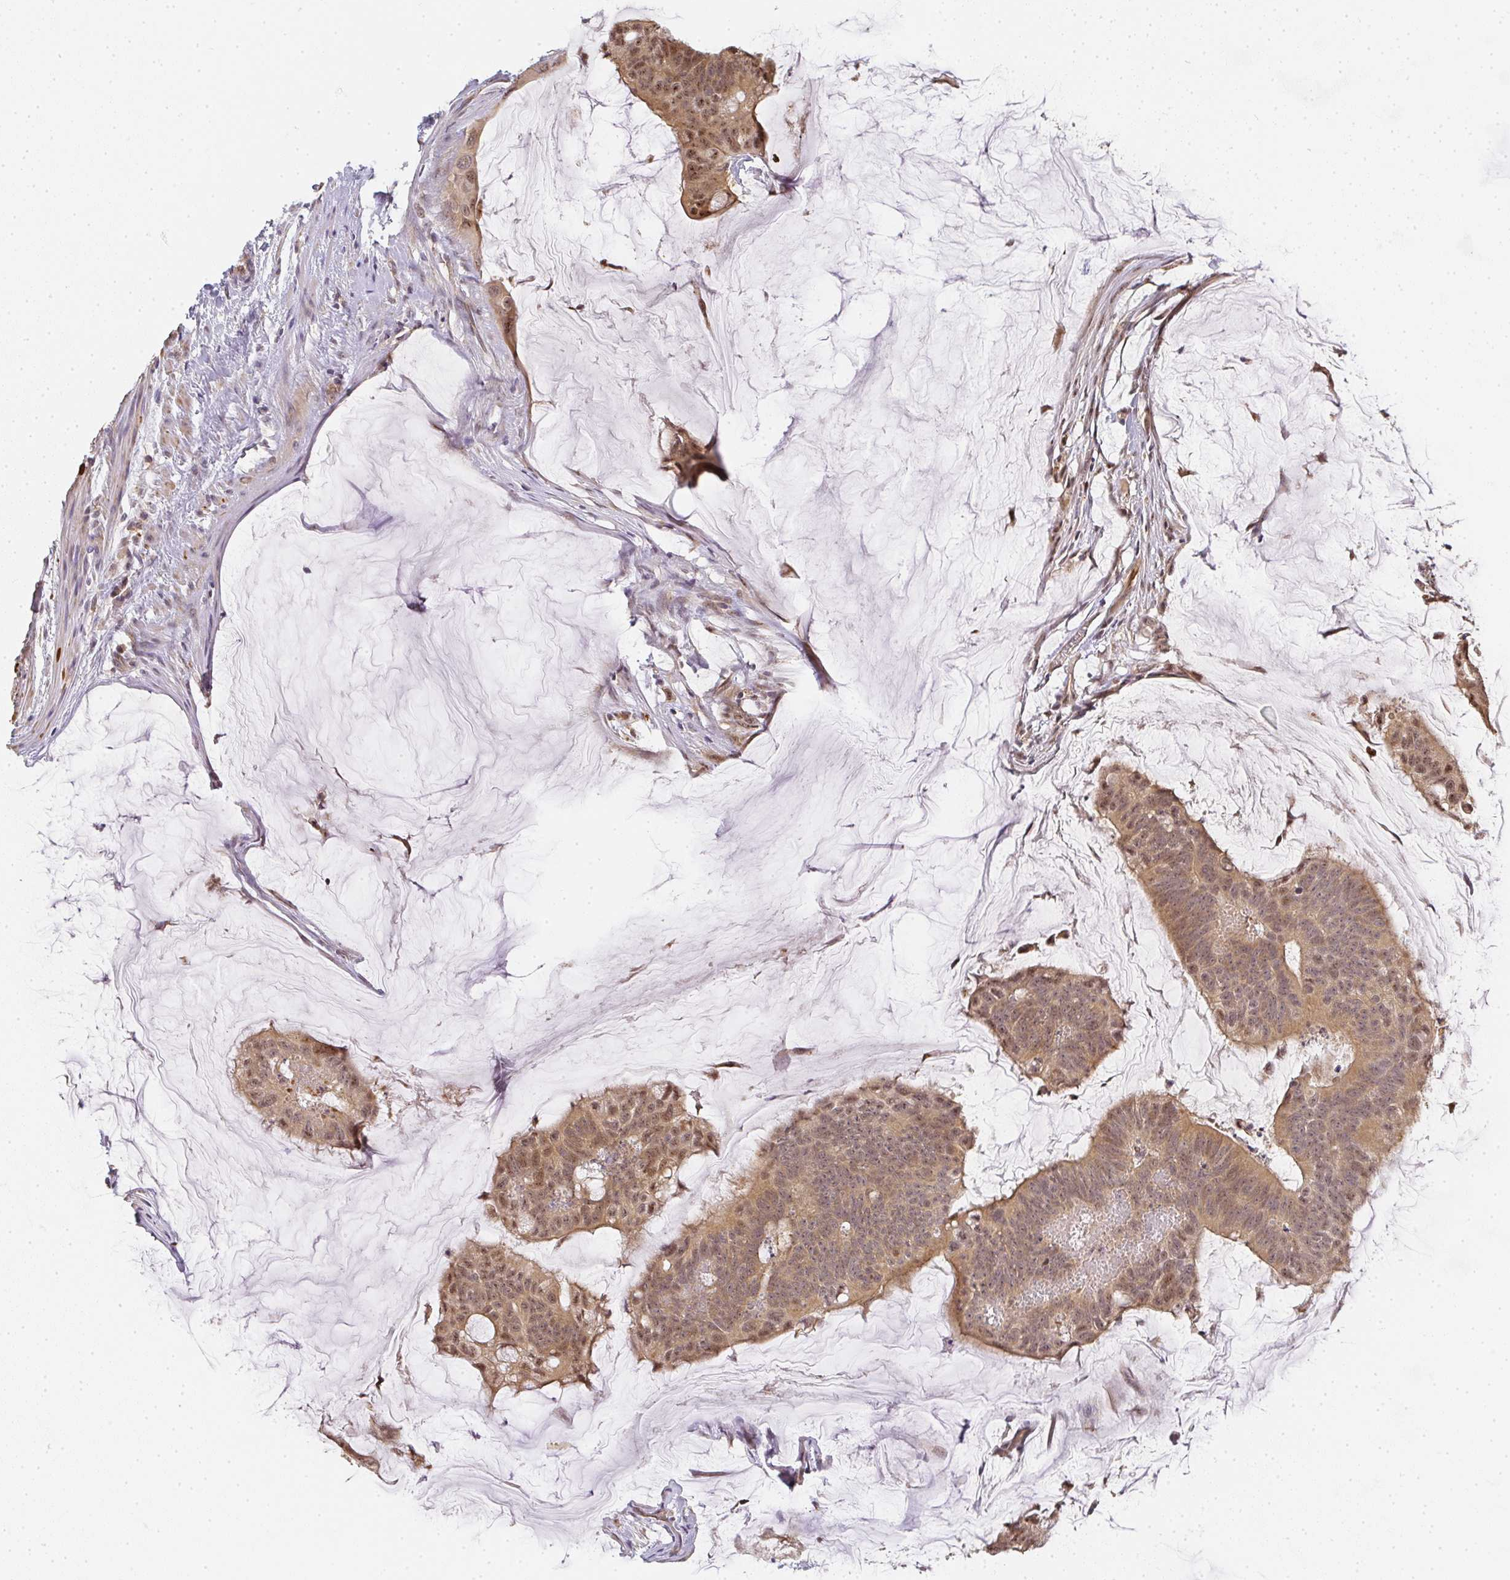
{"staining": {"intensity": "moderate", "quantity": "25%-75%", "location": "cytoplasmic/membranous"}, "tissue": "colorectal cancer", "cell_type": "Tumor cells", "image_type": "cancer", "snomed": [{"axis": "morphology", "description": "Adenocarcinoma, NOS"}, {"axis": "topography", "description": "Colon"}], "caption": "Immunohistochemical staining of human colorectal cancer (adenocarcinoma) shows medium levels of moderate cytoplasmic/membranous protein expression in about 25%-75% of tumor cells.", "gene": "SLC35B3", "patient": {"sex": "male", "age": 62}}